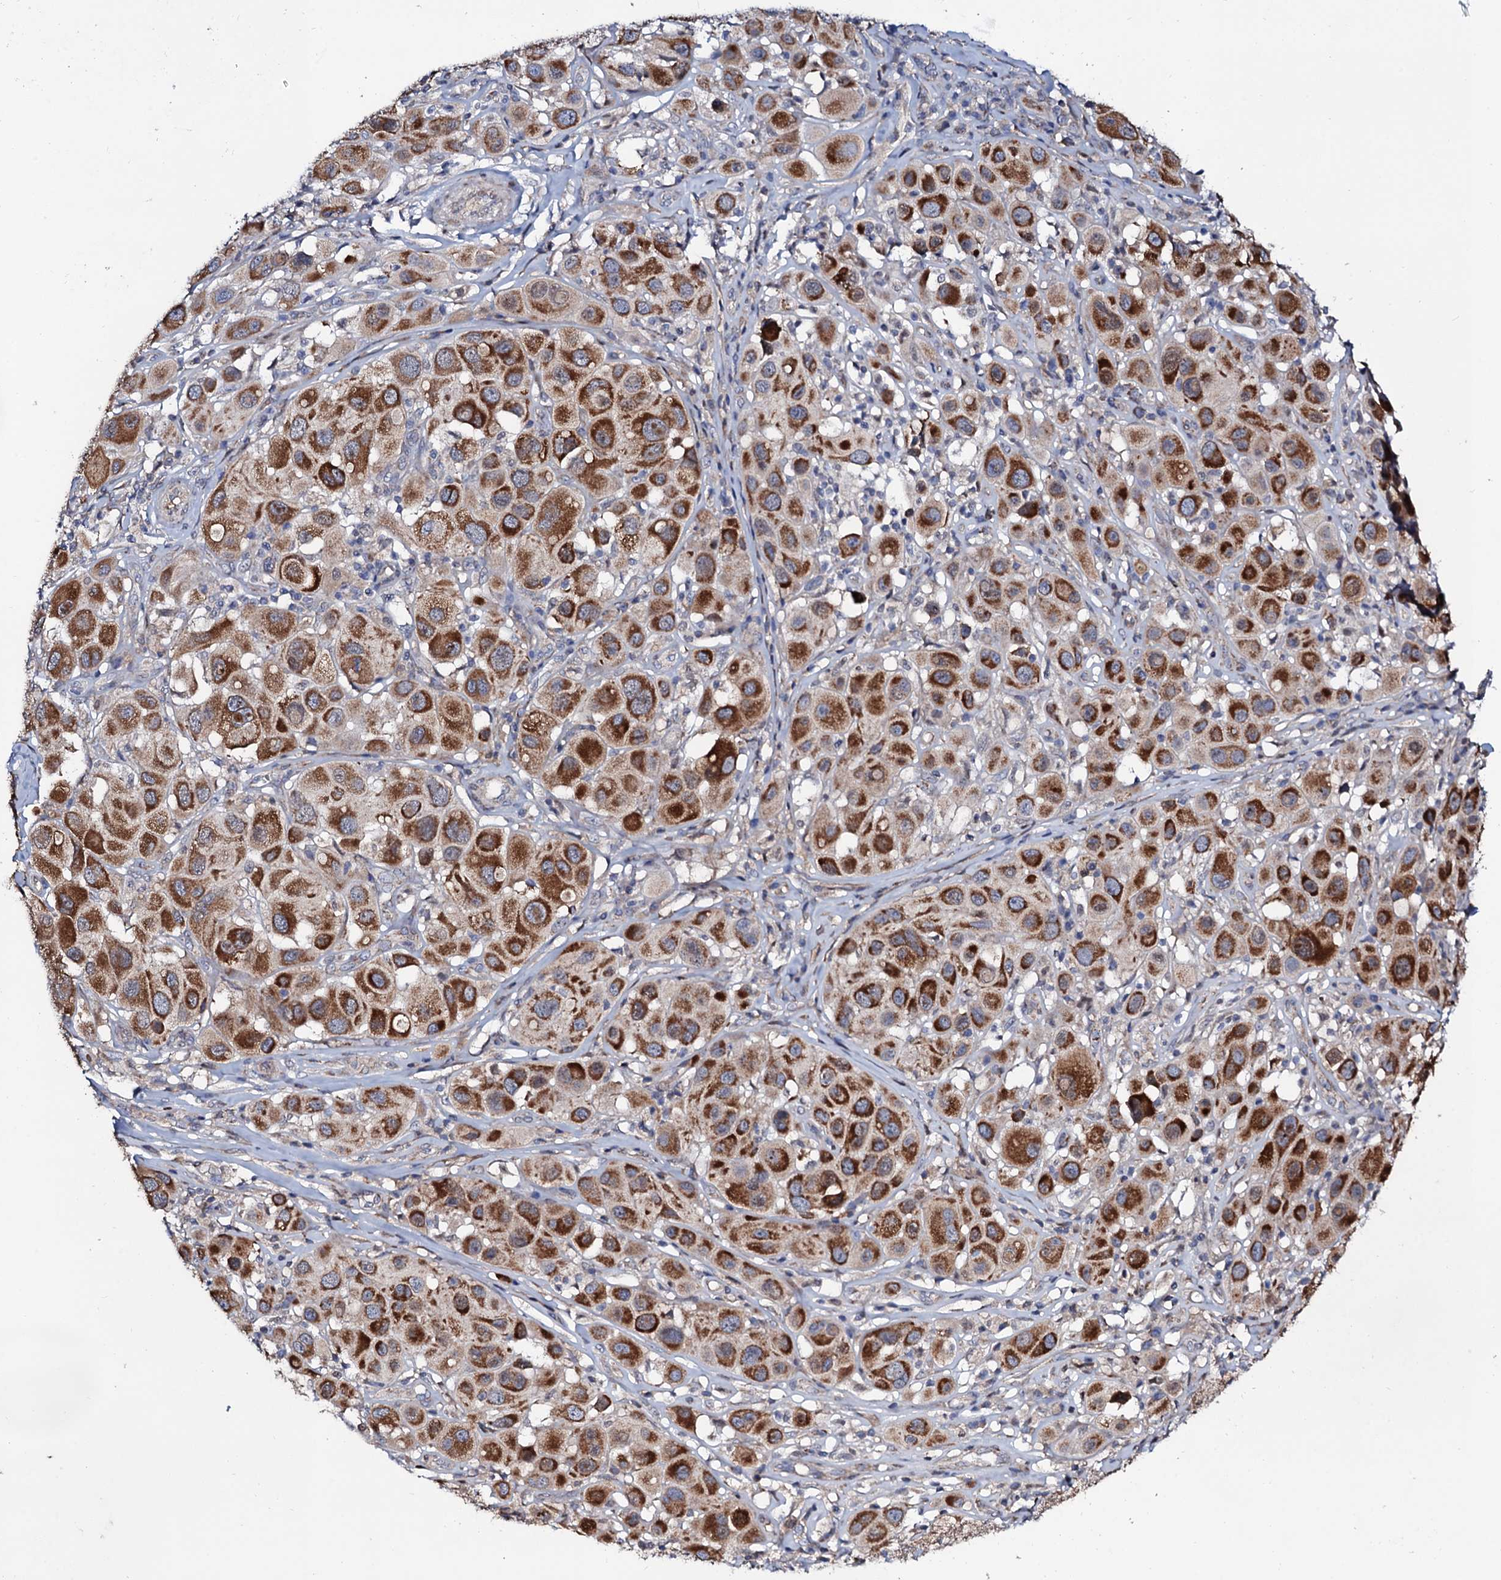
{"staining": {"intensity": "strong", "quantity": ">75%", "location": "cytoplasmic/membranous"}, "tissue": "melanoma", "cell_type": "Tumor cells", "image_type": "cancer", "snomed": [{"axis": "morphology", "description": "Malignant melanoma, Metastatic site"}, {"axis": "topography", "description": "Skin"}], "caption": "A photomicrograph of human malignant melanoma (metastatic site) stained for a protein exhibits strong cytoplasmic/membranous brown staining in tumor cells. (Brightfield microscopy of DAB IHC at high magnification).", "gene": "PPP1R3D", "patient": {"sex": "male", "age": 41}}